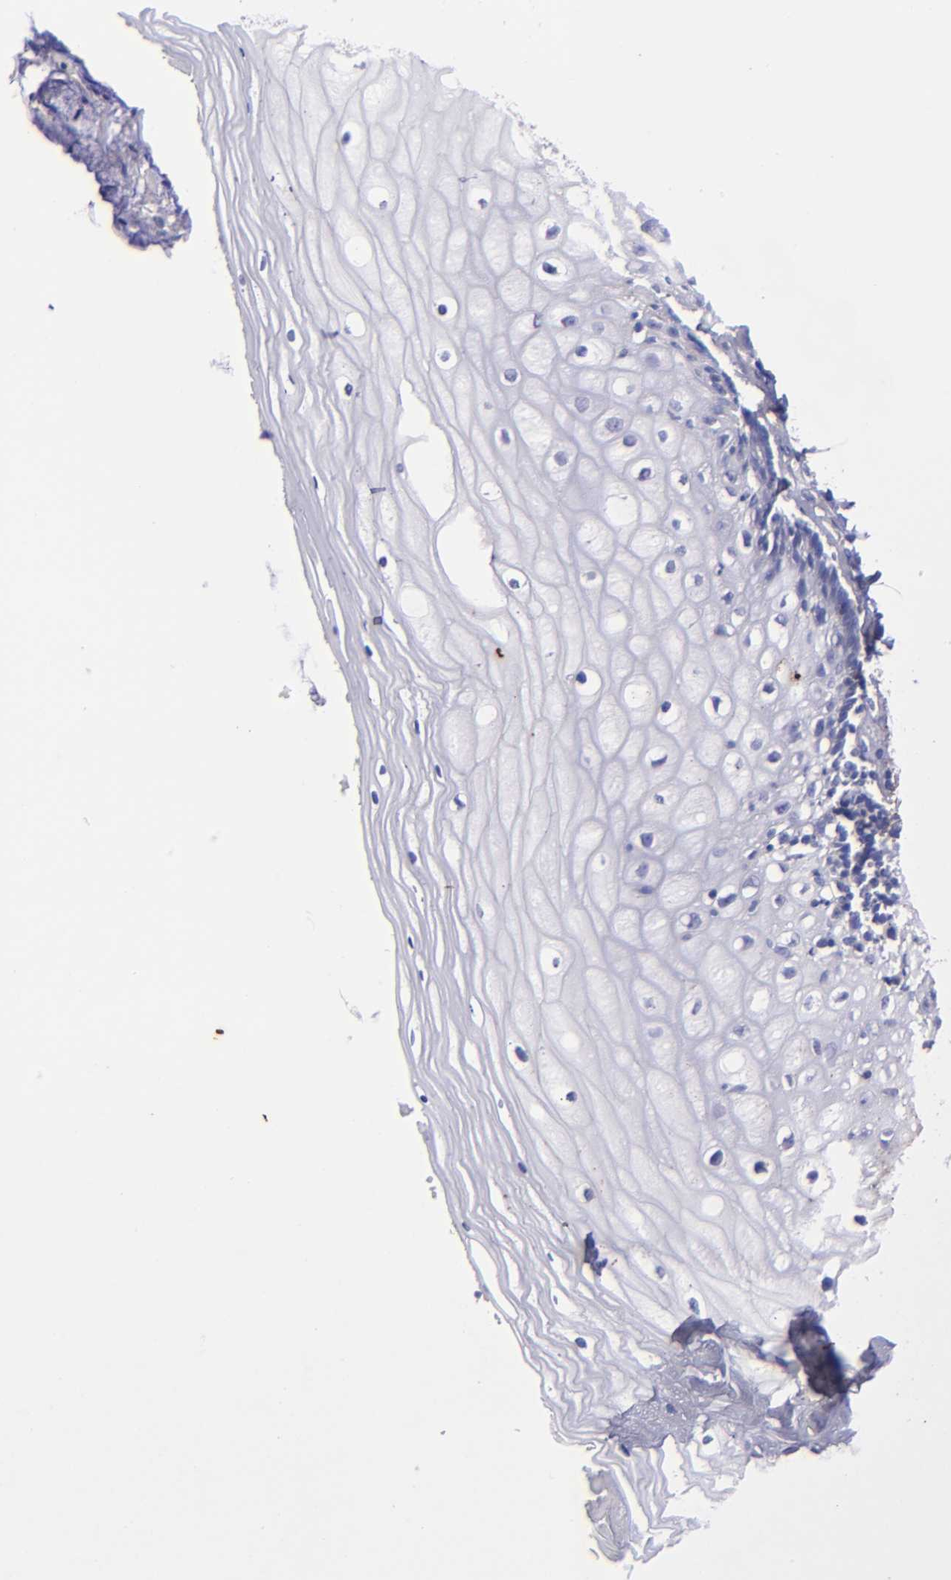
{"staining": {"intensity": "negative", "quantity": "none", "location": "none"}, "tissue": "vagina", "cell_type": "Squamous epithelial cells", "image_type": "normal", "snomed": [{"axis": "morphology", "description": "Normal tissue, NOS"}, {"axis": "topography", "description": "Vagina"}], "caption": "IHC of benign vagina exhibits no positivity in squamous epithelial cells.", "gene": "TG", "patient": {"sex": "female", "age": 46}}